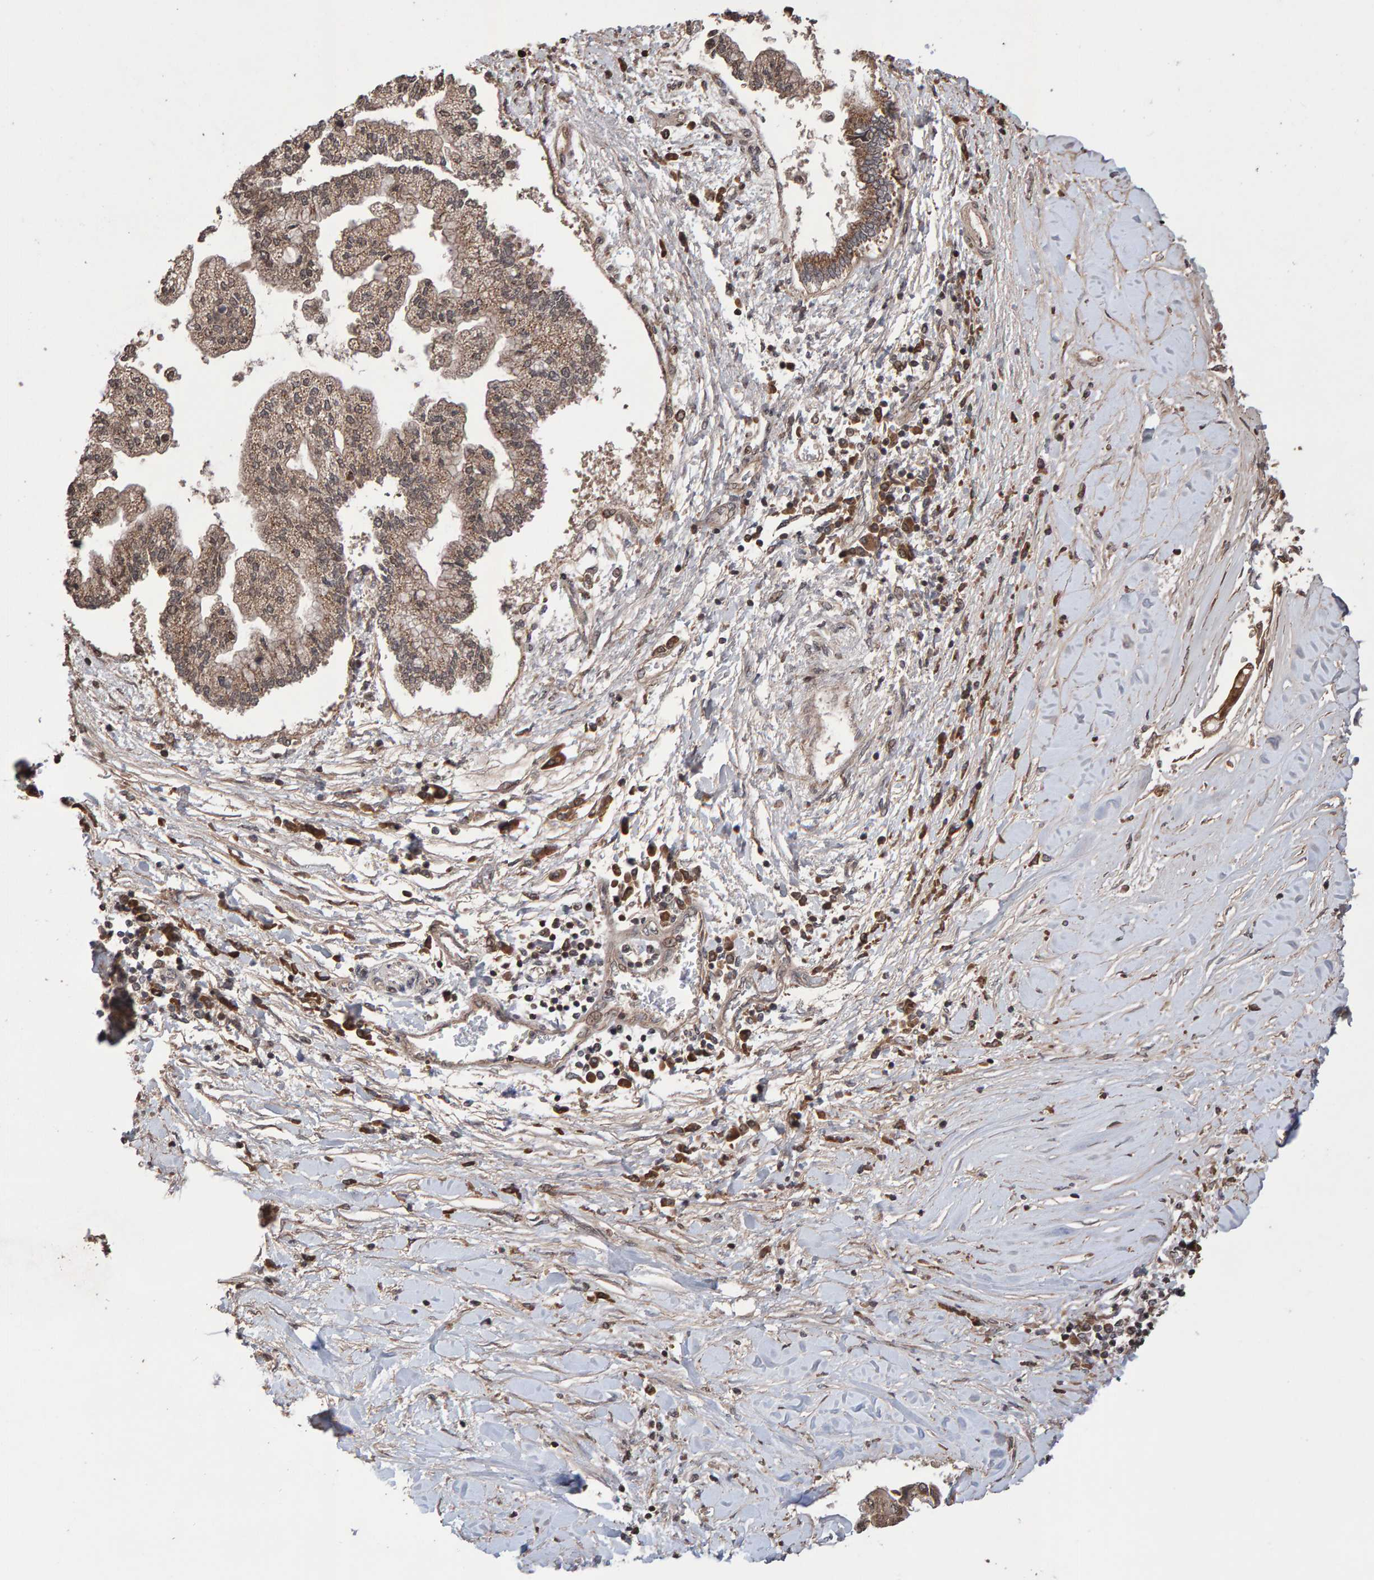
{"staining": {"intensity": "moderate", "quantity": ">75%", "location": "cytoplasmic/membranous"}, "tissue": "liver cancer", "cell_type": "Tumor cells", "image_type": "cancer", "snomed": [{"axis": "morphology", "description": "Cholangiocarcinoma"}, {"axis": "topography", "description": "Liver"}], "caption": "High-magnification brightfield microscopy of liver cholangiocarcinoma stained with DAB (brown) and counterstained with hematoxylin (blue). tumor cells exhibit moderate cytoplasmic/membranous expression is appreciated in about>75% of cells. The staining was performed using DAB (3,3'-diaminobenzidine) to visualize the protein expression in brown, while the nuclei were stained in blue with hematoxylin (Magnification: 20x).", "gene": "PECR", "patient": {"sex": "male", "age": 50}}